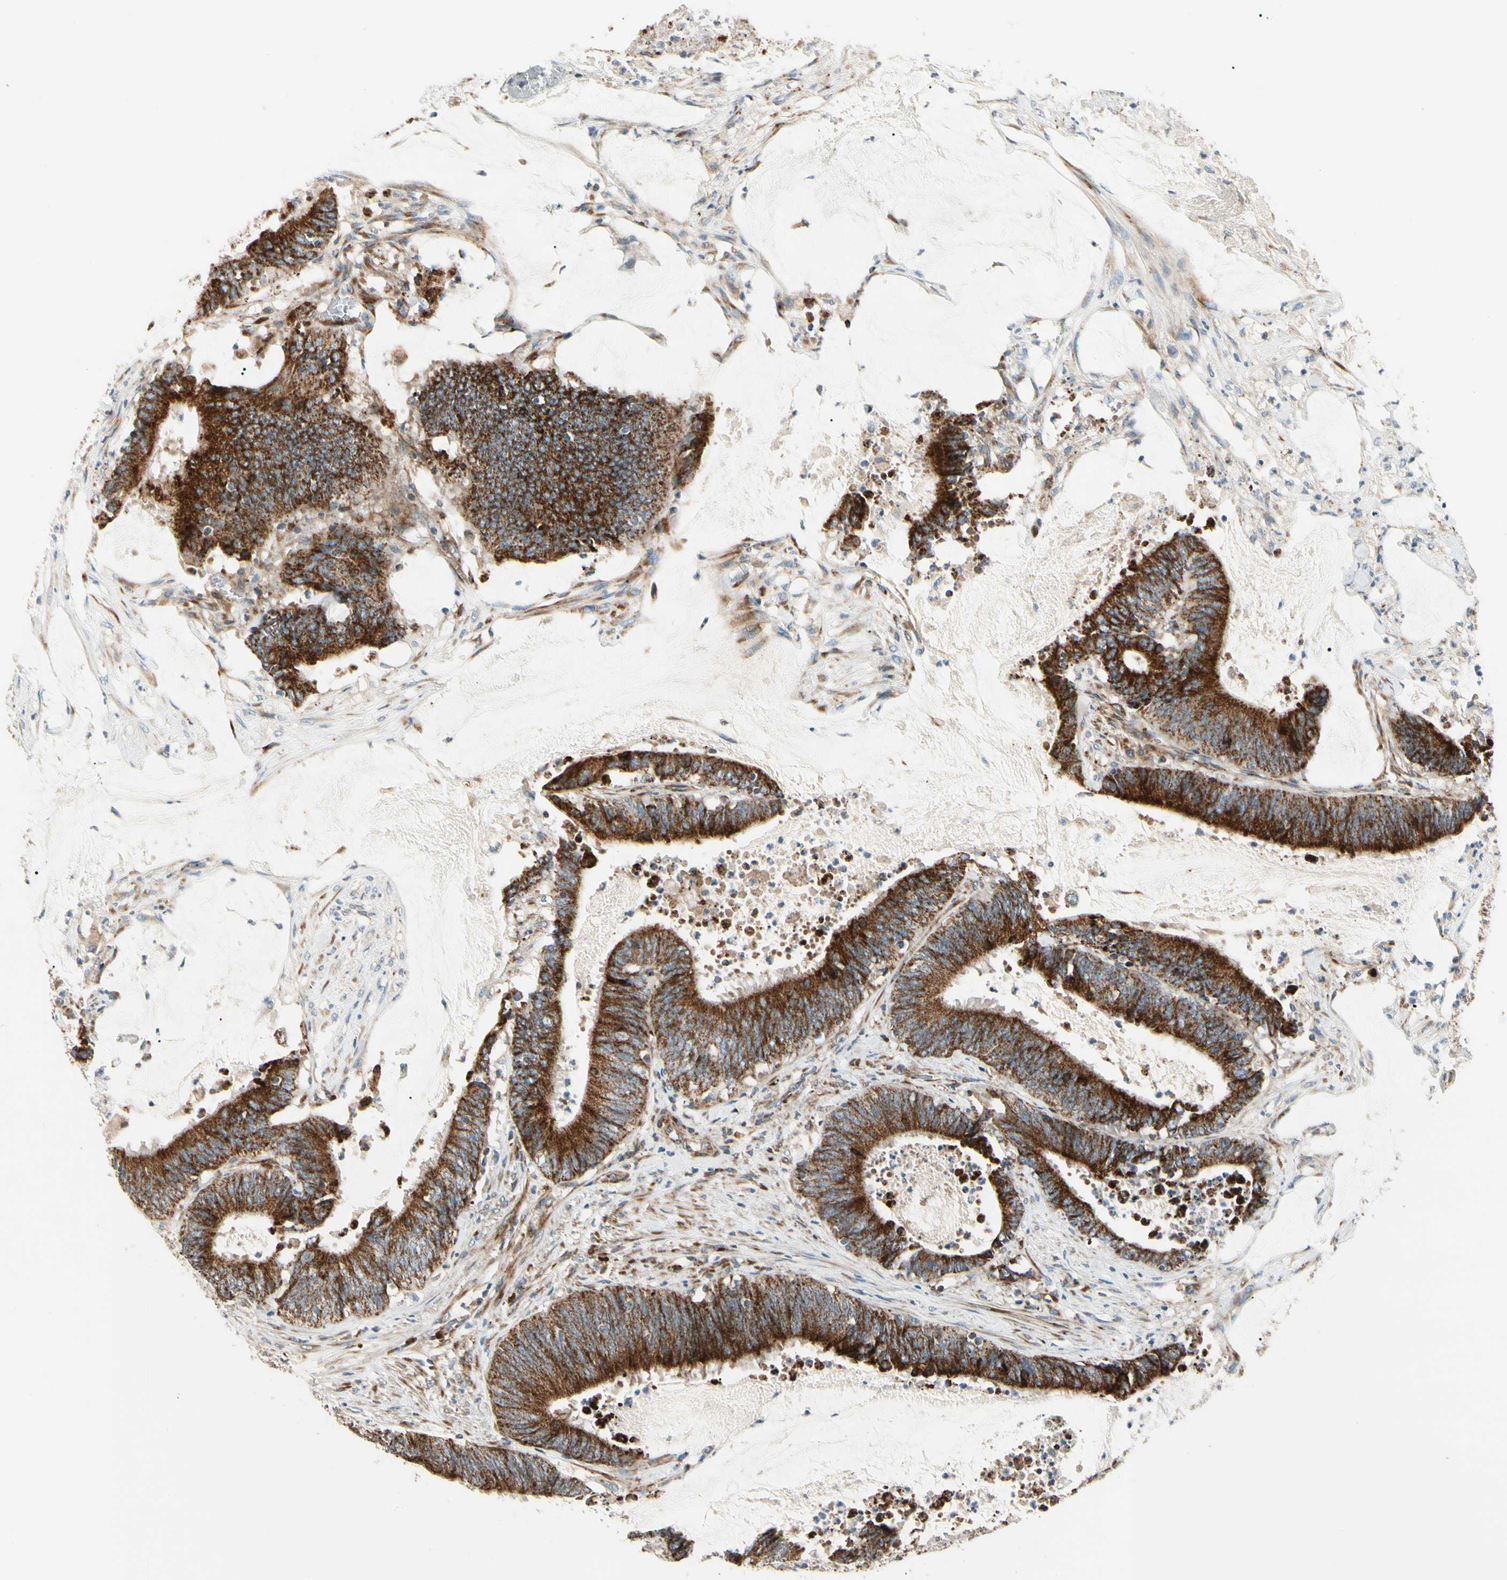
{"staining": {"intensity": "strong", "quantity": ">75%", "location": "cytoplasmic/membranous"}, "tissue": "colorectal cancer", "cell_type": "Tumor cells", "image_type": "cancer", "snomed": [{"axis": "morphology", "description": "Adenocarcinoma, NOS"}, {"axis": "topography", "description": "Rectum"}], "caption": "Colorectal adenocarcinoma tissue exhibits strong cytoplasmic/membranous staining in about >75% of tumor cells, visualized by immunohistochemistry. The staining was performed using DAB (3,3'-diaminobenzidine), with brown indicating positive protein expression. Nuclei are stained blue with hematoxylin.", "gene": "MRPL9", "patient": {"sex": "female", "age": 66}}